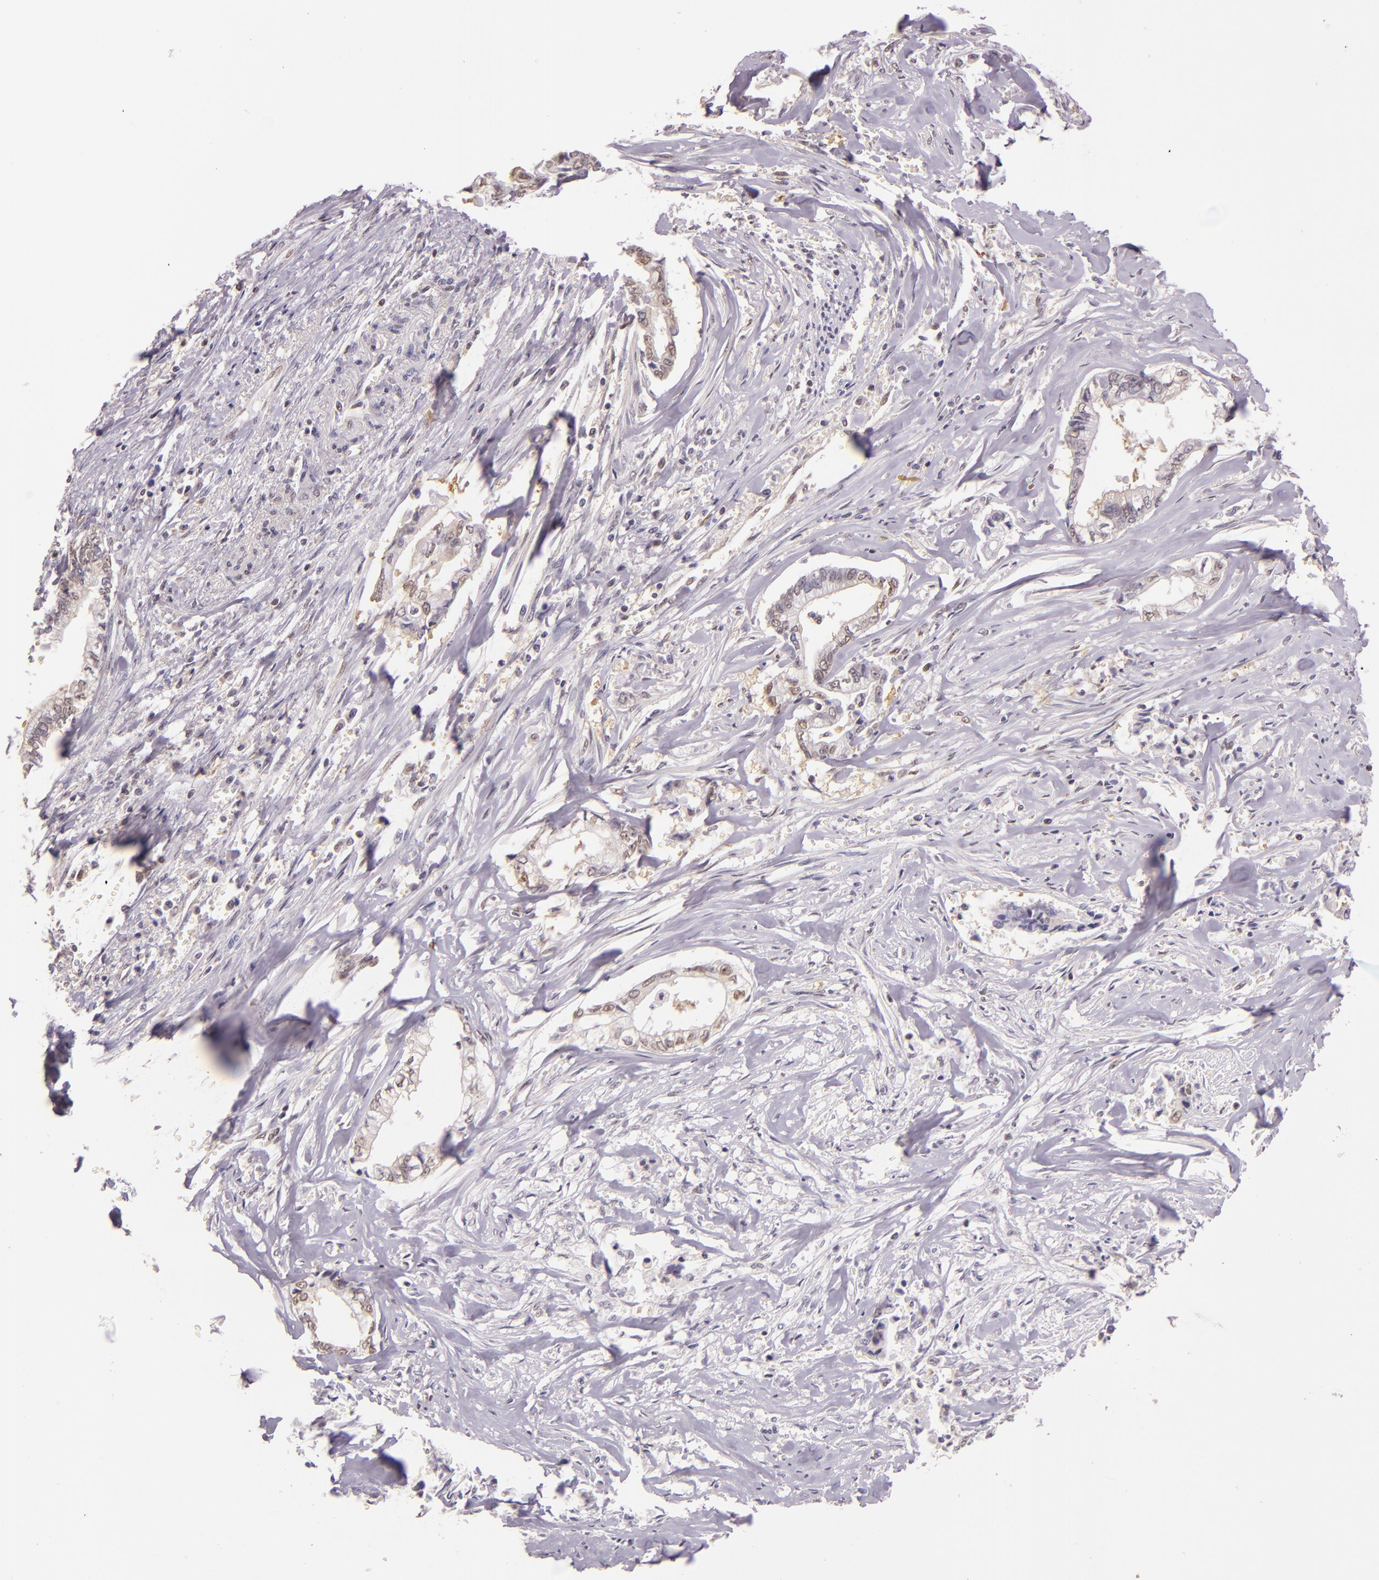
{"staining": {"intensity": "weak", "quantity": "<25%", "location": "nuclear"}, "tissue": "liver cancer", "cell_type": "Tumor cells", "image_type": "cancer", "snomed": [{"axis": "morphology", "description": "Cholangiocarcinoma"}, {"axis": "topography", "description": "Liver"}], "caption": "Tumor cells show no significant staining in liver cancer (cholangiocarcinoma). (Immunohistochemistry, brightfield microscopy, high magnification).", "gene": "HSPA8", "patient": {"sex": "male", "age": 57}}